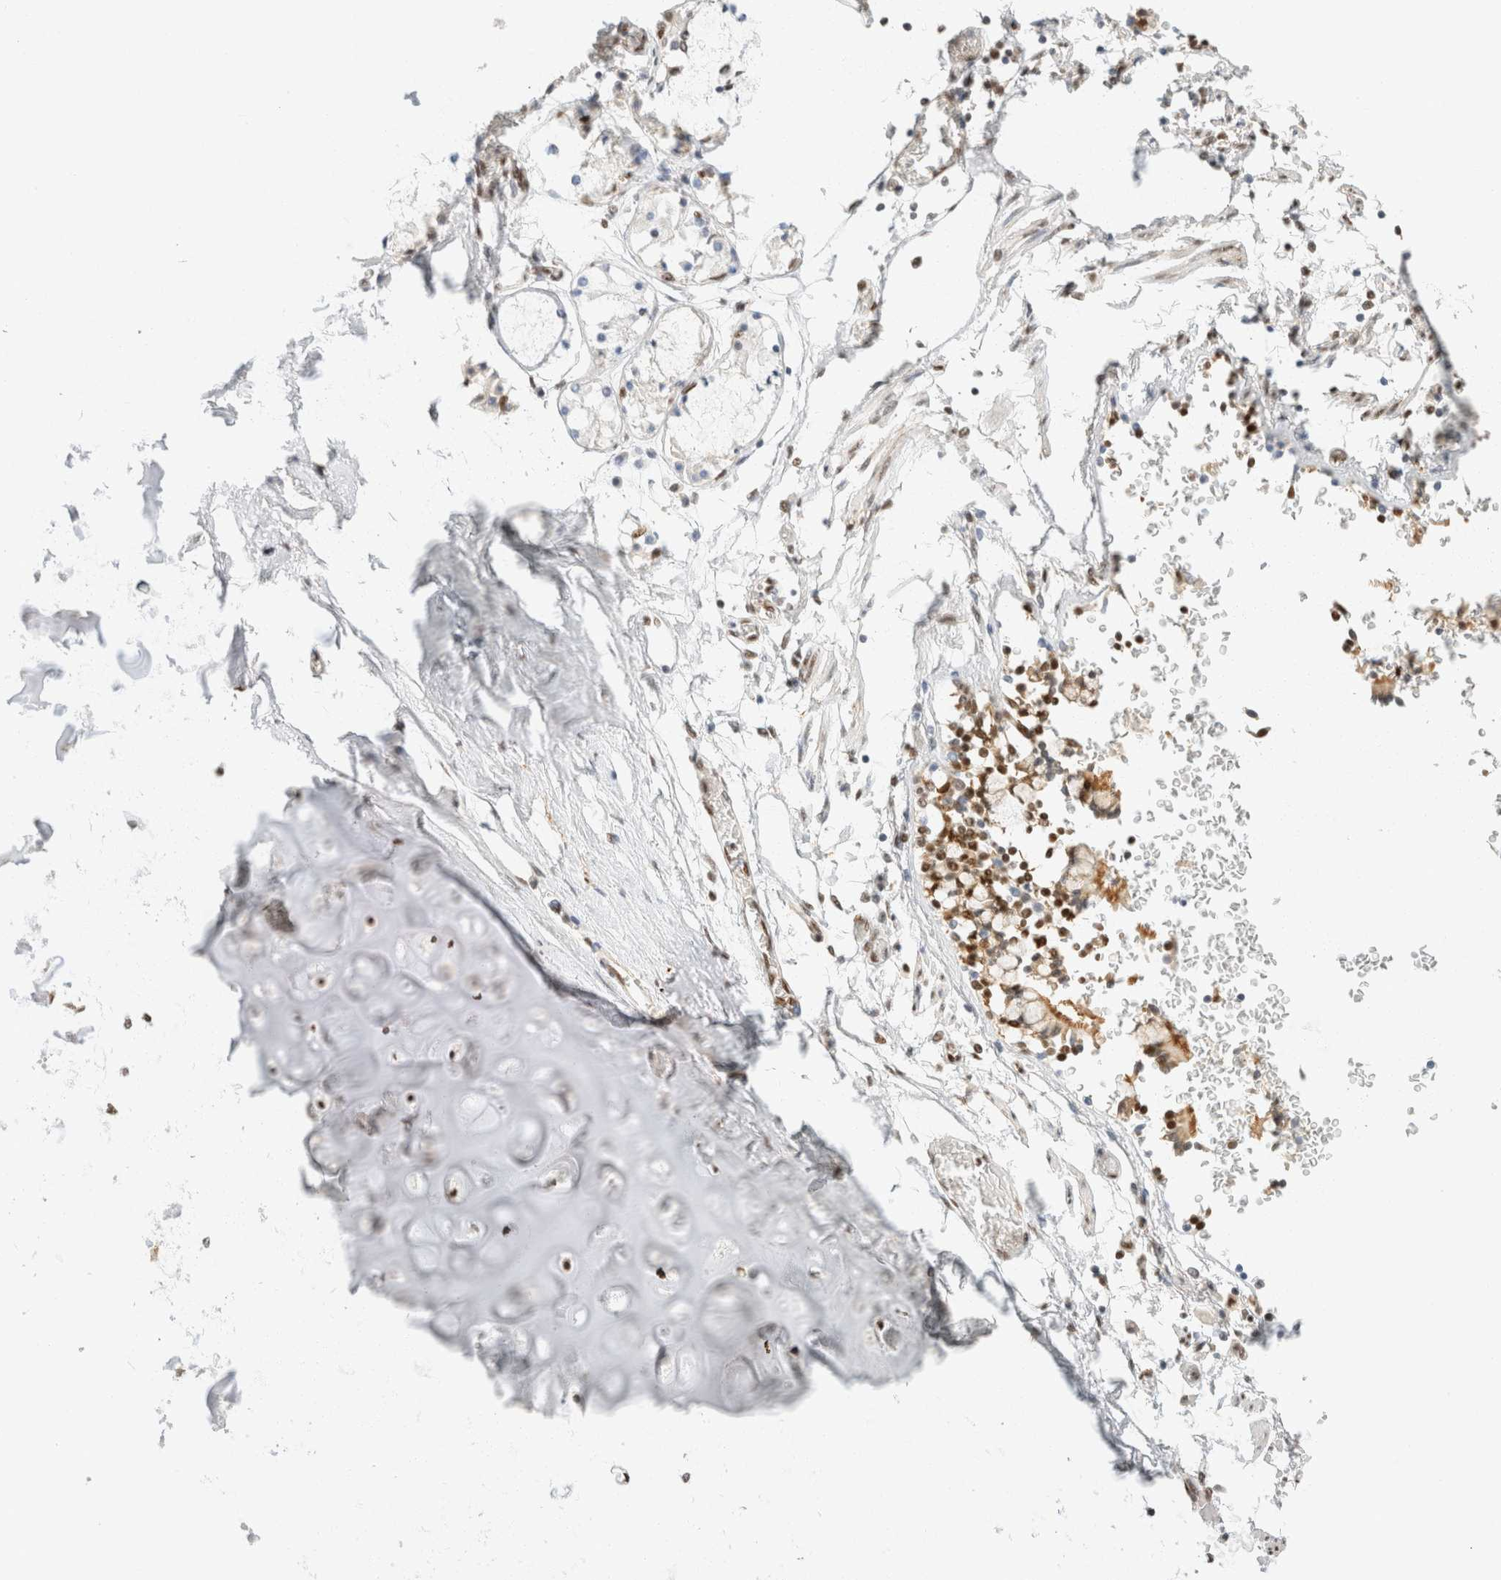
{"staining": {"intensity": "moderate", "quantity": ">75%", "location": "nuclear"}, "tissue": "adipose tissue", "cell_type": "Adipocytes", "image_type": "normal", "snomed": [{"axis": "morphology", "description": "Normal tissue, NOS"}, {"axis": "topography", "description": "Cartilage tissue"}, {"axis": "topography", "description": "Lung"}], "caption": "DAB (3,3'-diaminobenzidine) immunohistochemical staining of normal adipose tissue demonstrates moderate nuclear protein staining in approximately >75% of adipocytes.", "gene": "ZNF768", "patient": {"sex": "female", "age": 77}}